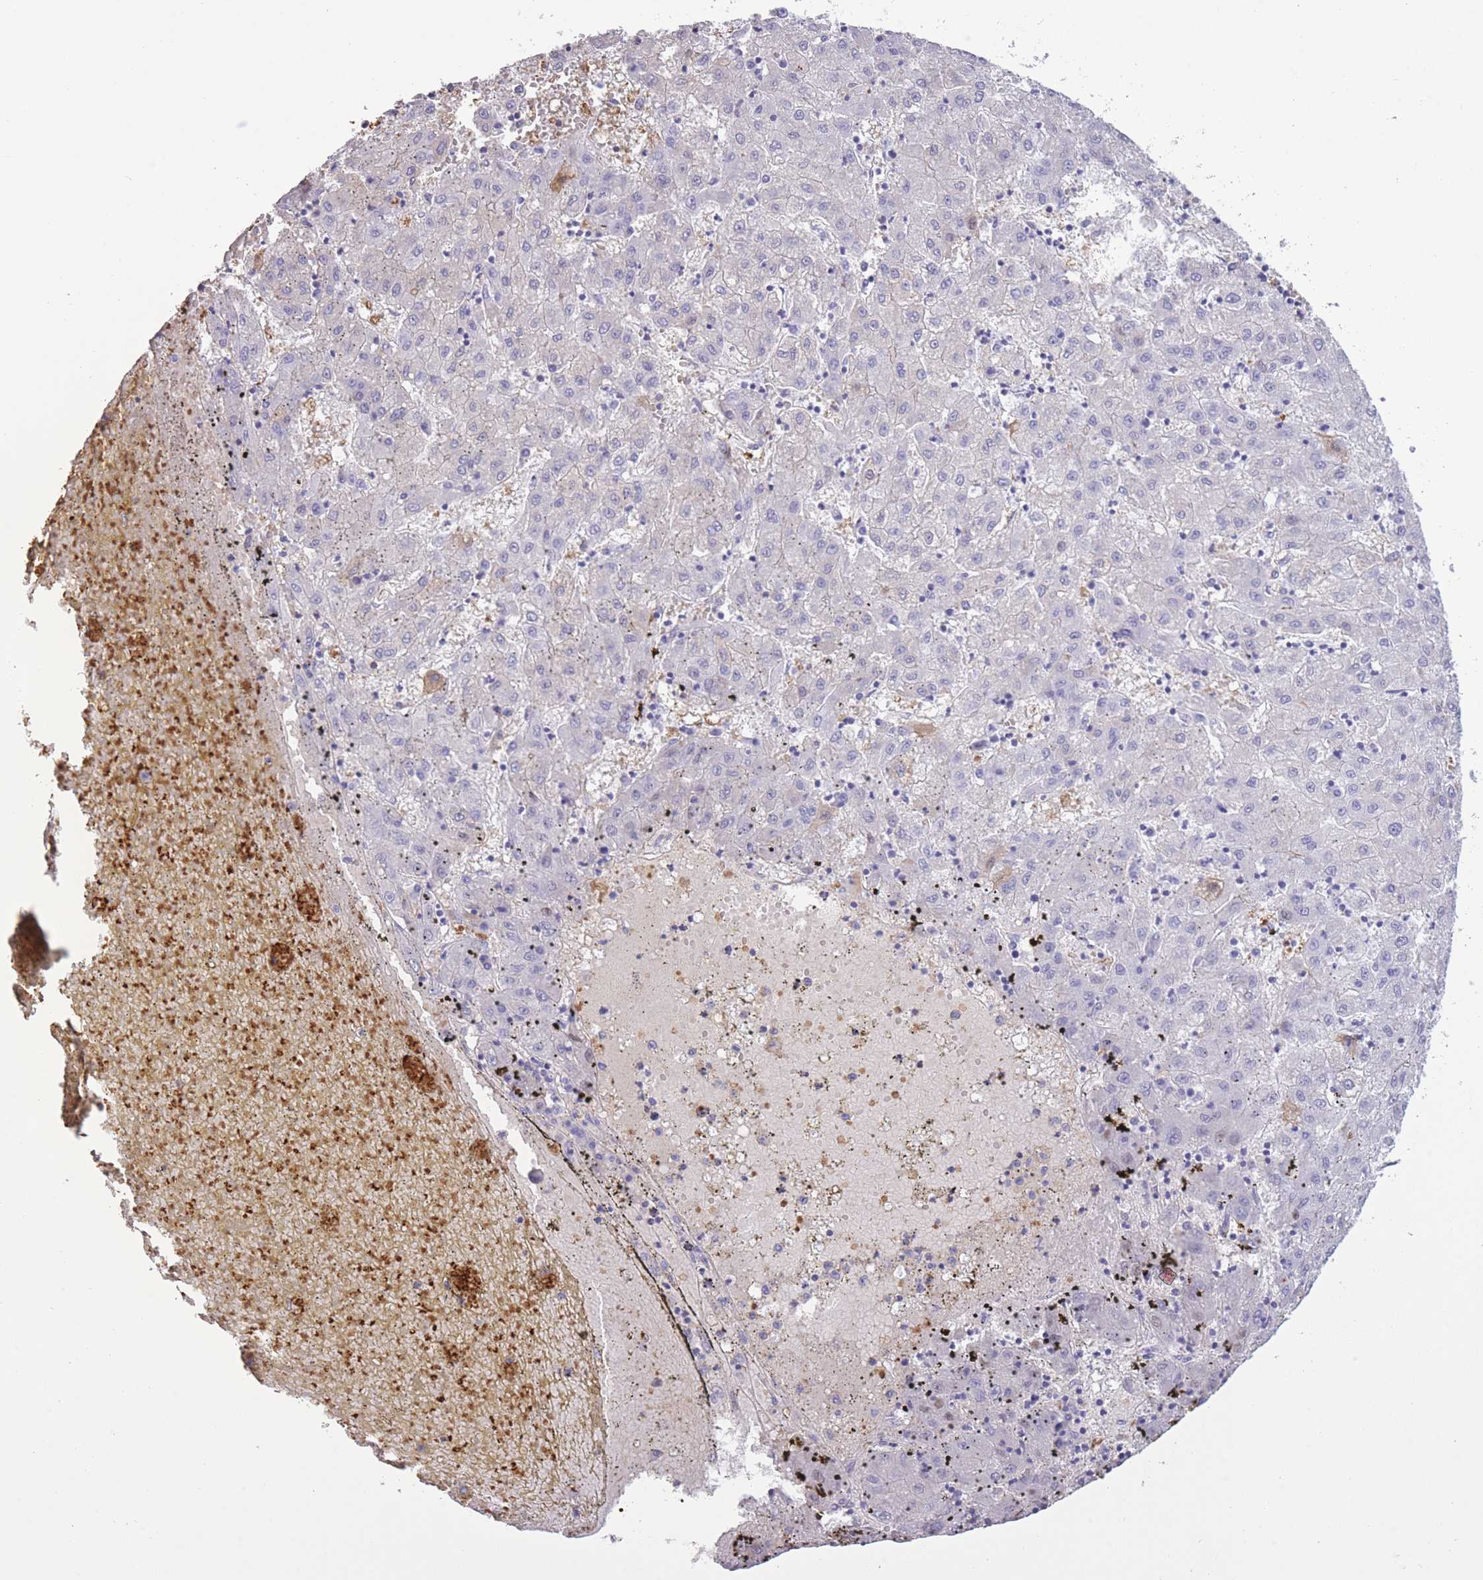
{"staining": {"intensity": "negative", "quantity": "none", "location": "none"}, "tissue": "liver cancer", "cell_type": "Tumor cells", "image_type": "cancer", "snomed": [{"axis": "morphology", "description": "Carcinoma, Hepatocellular, NOS"}, {"axis": "topography", "description": "Liver"}], "caption": "The image reveals no staining of tumor cells in liver cancer (hepatocellular carcinoma). (DAB (3,3'-diaminobenzidine) immunohistochemistry visualized using brightfield microscopy, high magnification).", "gene": "AP3S2", "patient": {"sex": "male", "age": 72}}